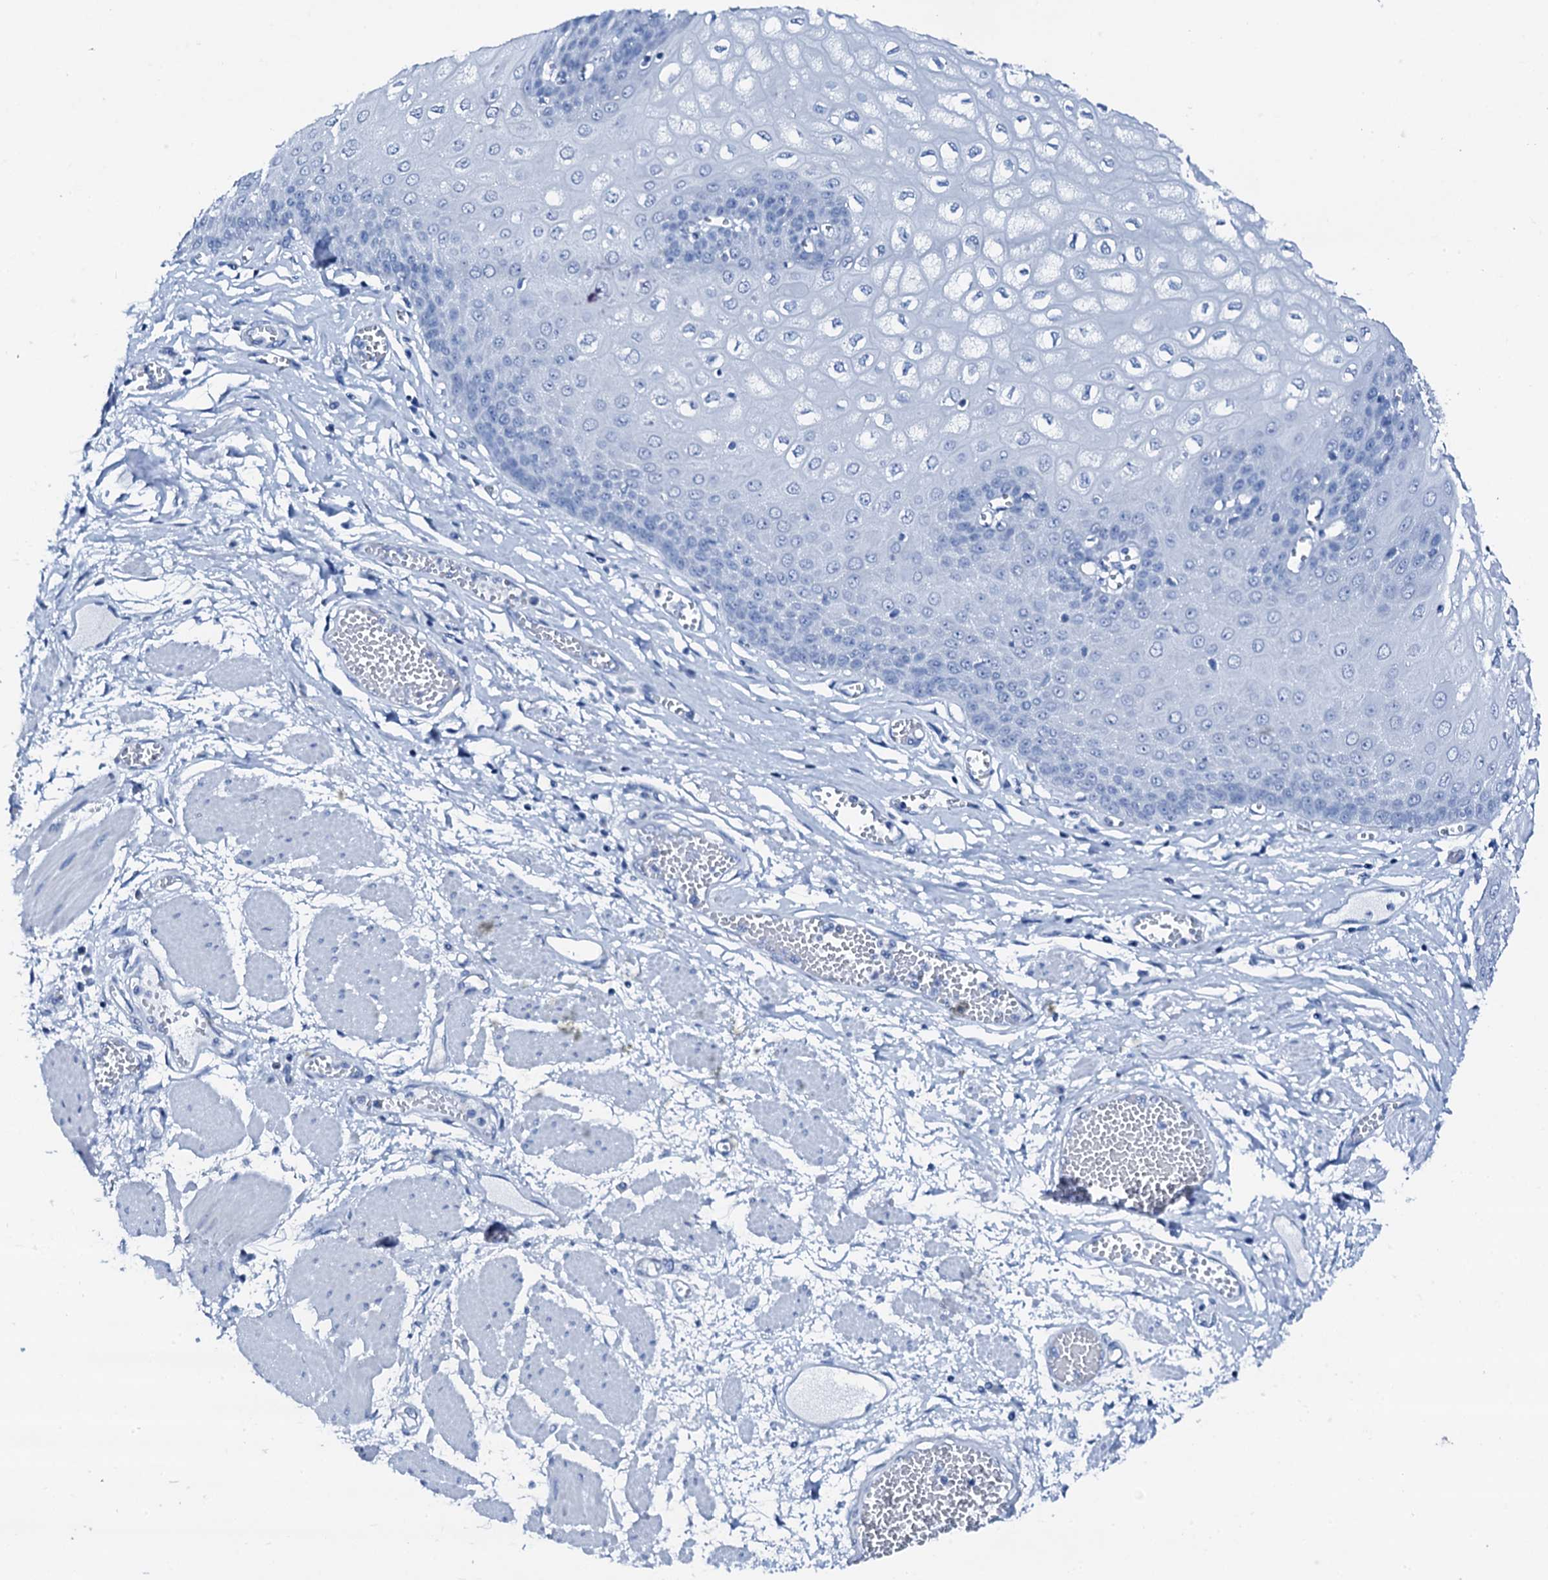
{"staining": {"intensity": "negative", "quantity": "none", "location": "none"}, "tissue": "esophagus", "cell_type": "Squamous epithelial cells", "image_type": "normal", "snomed": [{"axis": "morphology", "description": "Normal tissue, NOS"}, {"axis": "topography", "description": "Esophagus"}], "caption": "The micrograph exhibits no significant staining in squamous epithelial cells of esophagus. (Immunohistochemistry, brightfield microscopy, high magnification).", "gene": "PTH", "patient": {"sex": "male", "age": 60}}